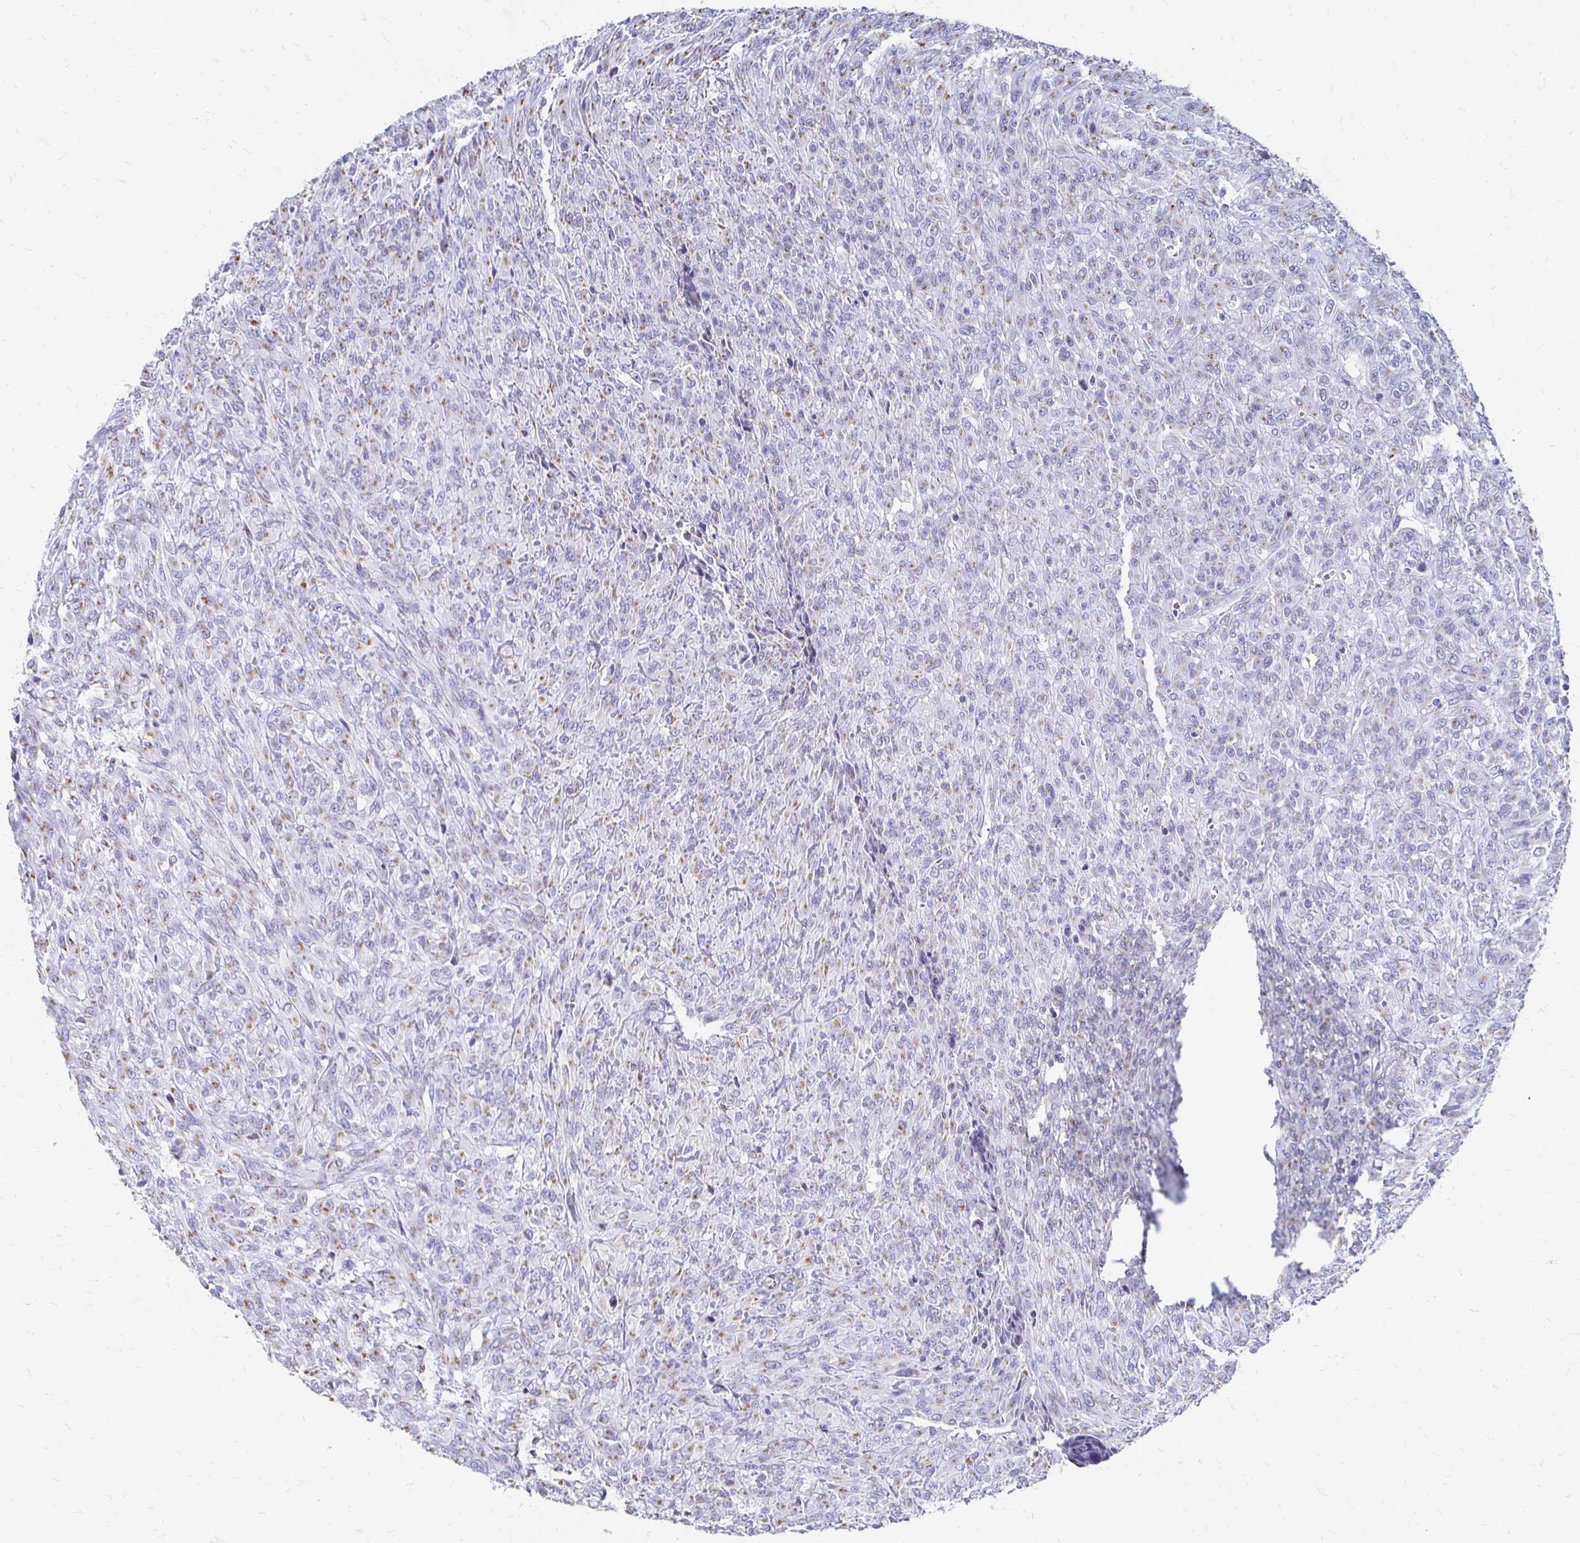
{"staining": {"intensity": "weak", "quantity": "25%-75%", "location": "cytoplasmic/membranous"}, "tissue": "renal cancer", "cell_type": "Tumor cells", "image_type": "cancer", "snomed": [{"axis": "morphology", "description": "Adenocarcinoma, NOS"}, {"axis": "topography", "description": "Kidney"}], "caption": "Renal cancer stained with DAB (3,3'-diaminobenzidine) IHC displays low levels of weak cytoplasmic/membranous expression in about 25%-75% of tumor cells.", "gene": "PAGE4", "patient": {"sex": "male", "age": 58}}